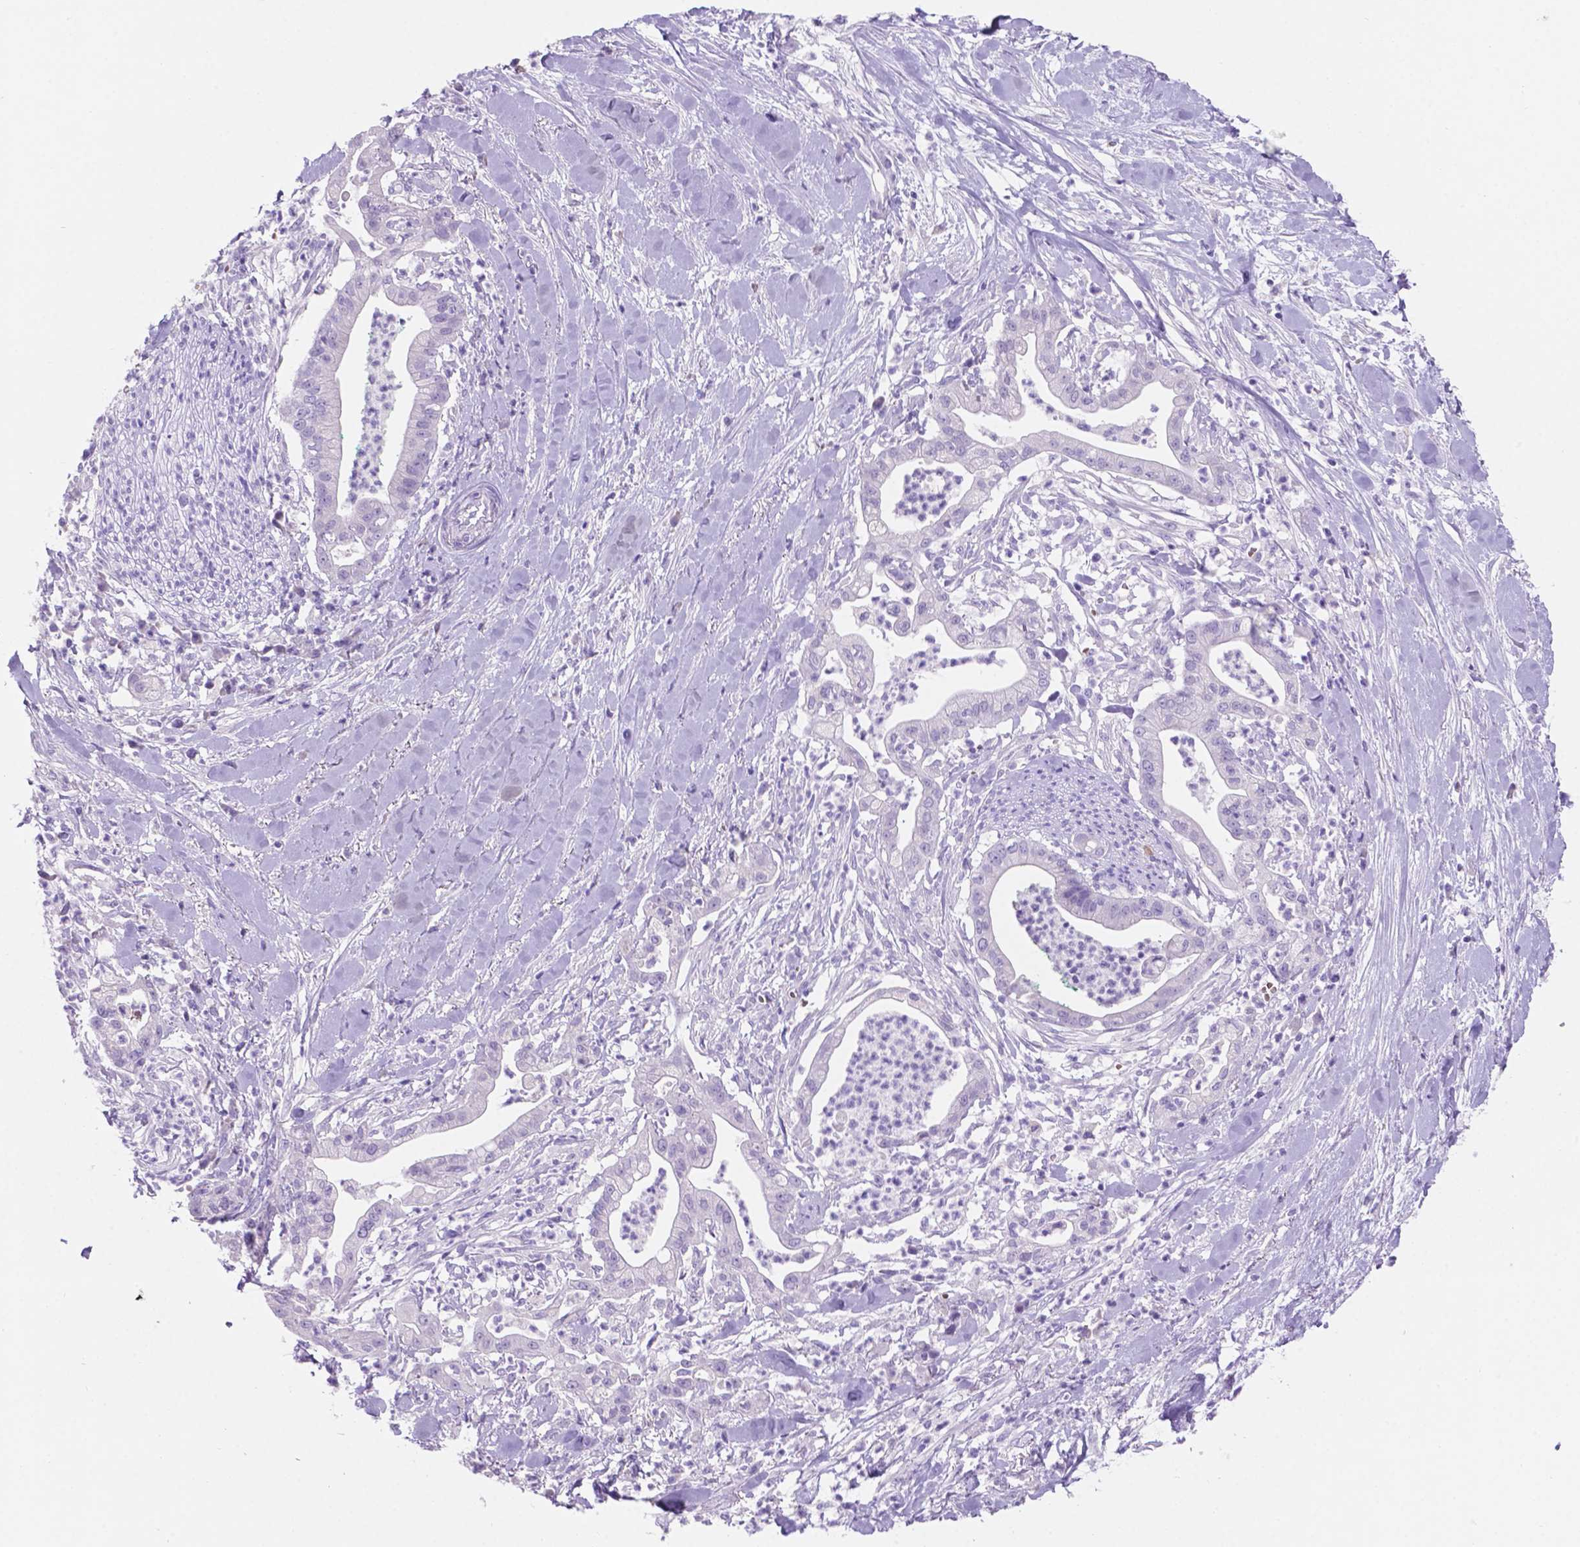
{"staining": {"intensity": "negative", "quantity": "none", "location": "none"}, "tissue": "pancreatic cancer", "cell_type": "Tumor cells", "image_type": "cancer", "snomed": [{"axis": "morphology", "description": "Normal tissue, NOS"}, {"axis": "morphology", "description": "Adenocarcinoma, NOS"}, {"axis": "topography", "description": "Lymph node"}, {"axis": "topography", "description": "Pancreas"}], "caption": "Immunohistochemistry photomicrograph of human adenocarcinoma (pancreatic) stained for a protein (brown), which reveals no positivity in tumor cells. (Stains: DAB immunohistochemistry with hematoxylin counter stain, Microscopy: brightfield microscopy at high magnification).", "gene": "GRIN2B", "patient": {"sex": "female", "age": 58}}